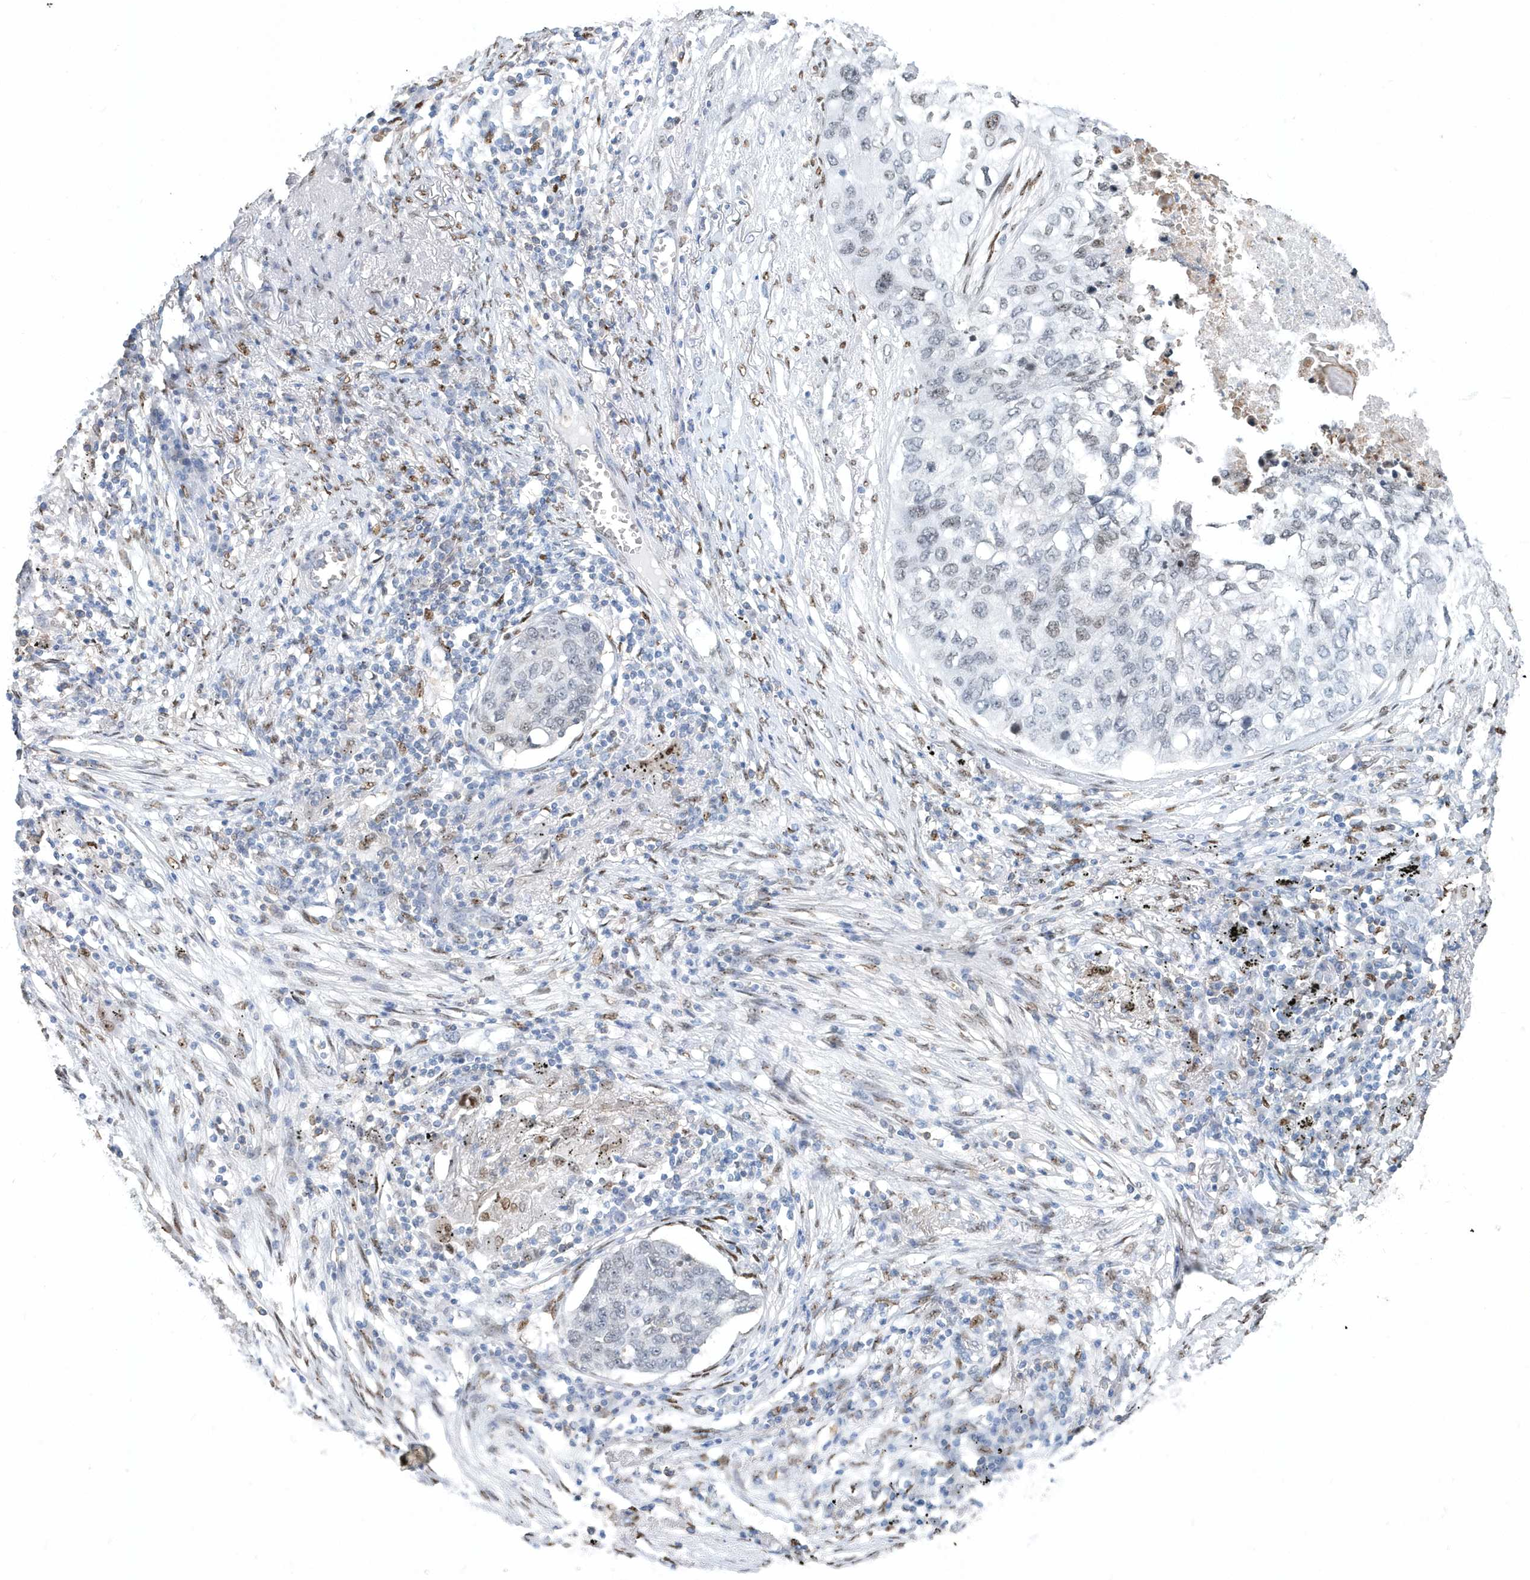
{"staining": {"intensity": "weak", "quantity": "<25%", "location": "nuclear"}, "tissue": "lung cancer", "cell_type": "Tumor cells", "image_type": "cancer", "snomed": [{"axis": "morphology", "description": "Squamous cell carcinoma, NOS"}, {"axis": "topography", "description": "Lung"}], "caption": "DAB immunohistochemical staining of human lung cancer (squamous cell carcinoma) displays no significant positivity in tumor cells.", "gene": "MACROH2A2", "patient": {"sex": "female", "age": 63}}